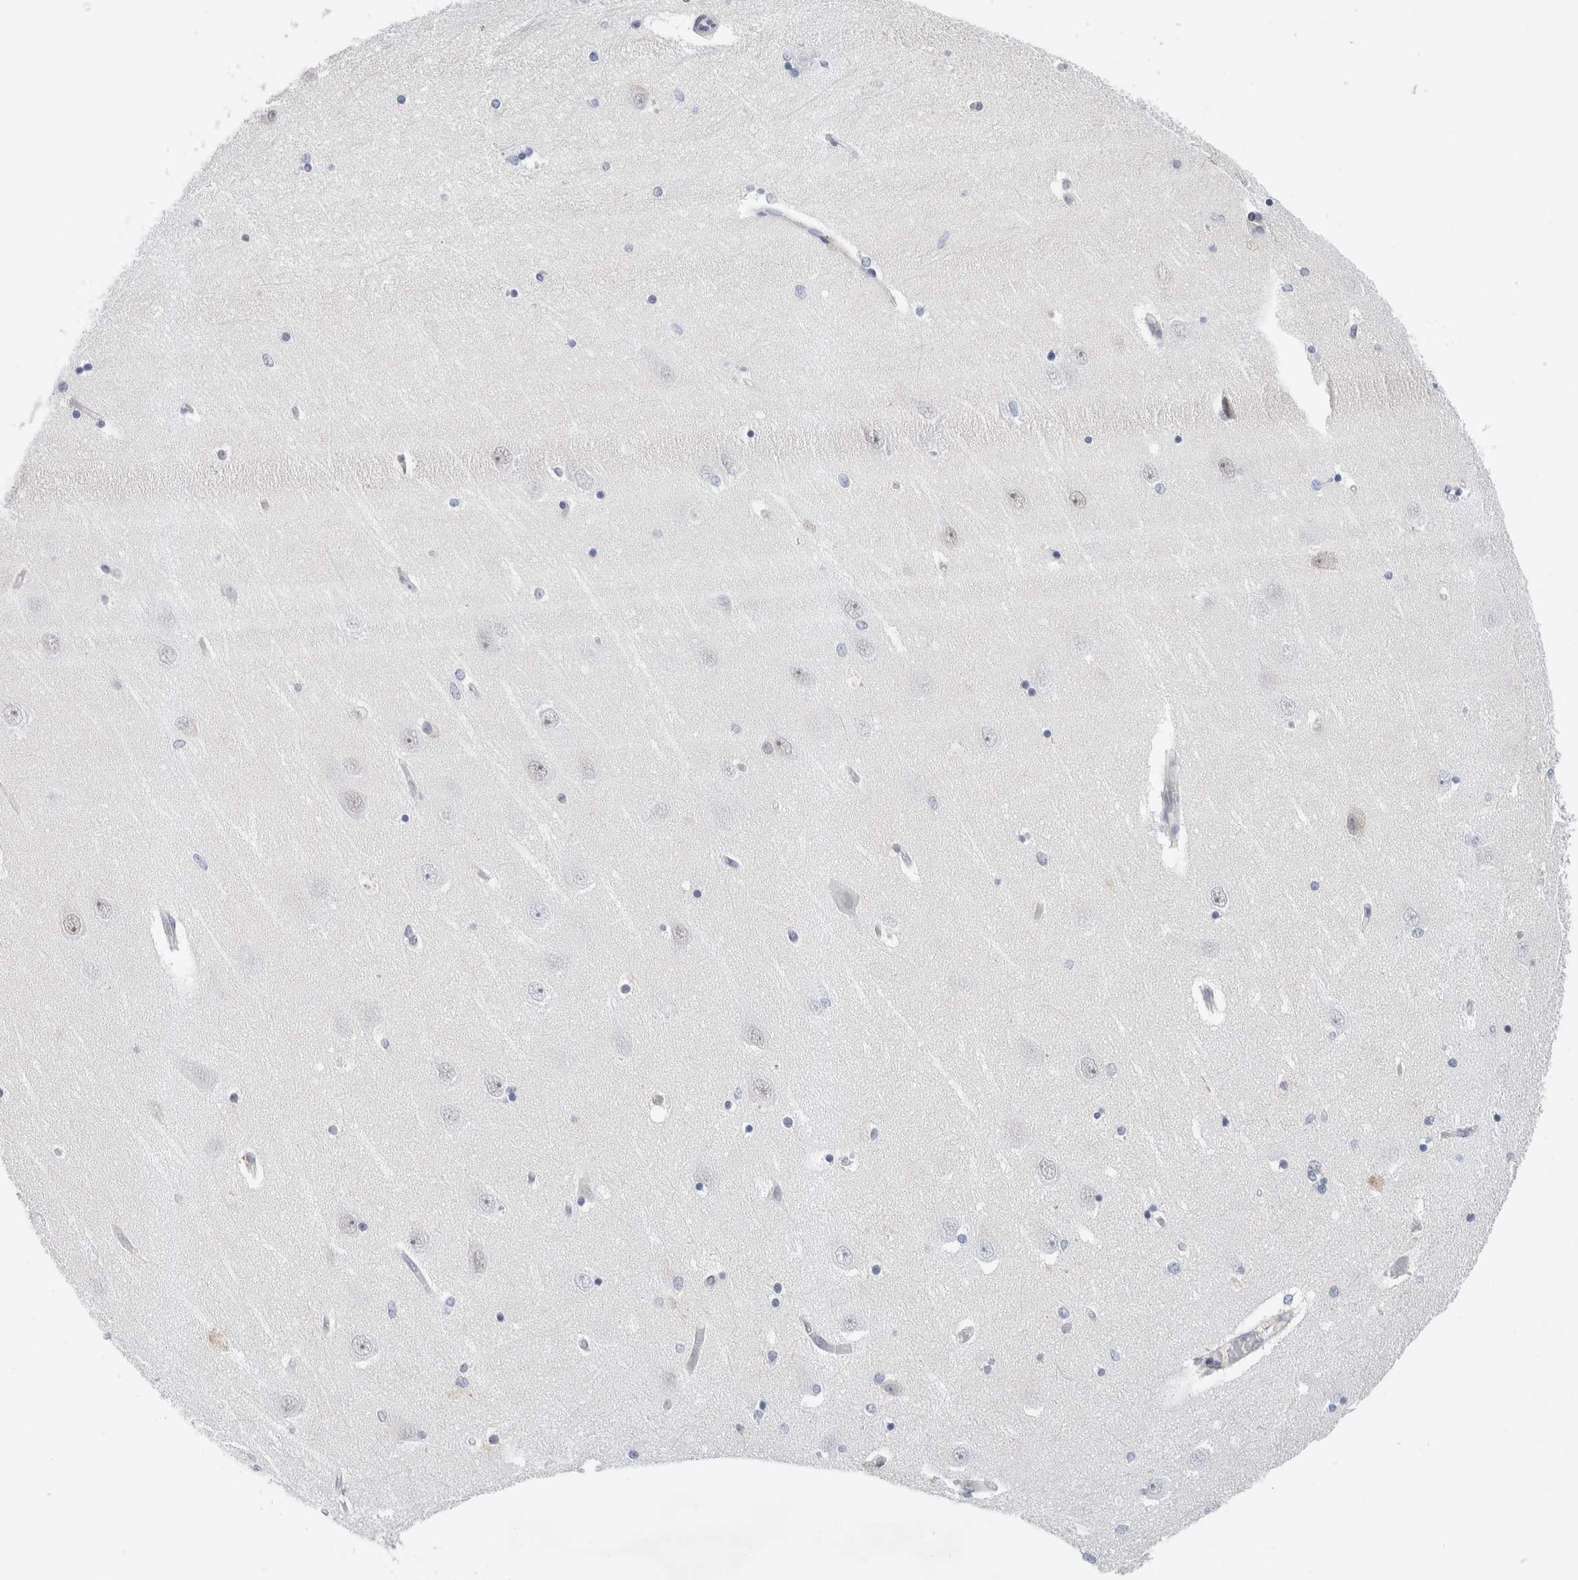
{"staining": {"intensity": "negative", "quantity": "none", "location": "none"}, "tissue": "hippocampus", "cell_type": "Glial cells", "image_type": "normal", "snomed": [{"axis": "morphology", "description": "Normal tissue, NOS"}, {"axis": "topography", "description": "Hippocampus"}], "caption": "This histopathology image is of benign hippocampus stained with IHC to label a protein in brown with the nuclei are counter-stained blue. There is no expression in glial cells.", "gene": "KNL1", "patient": {"sex": "female", "age": 54}}